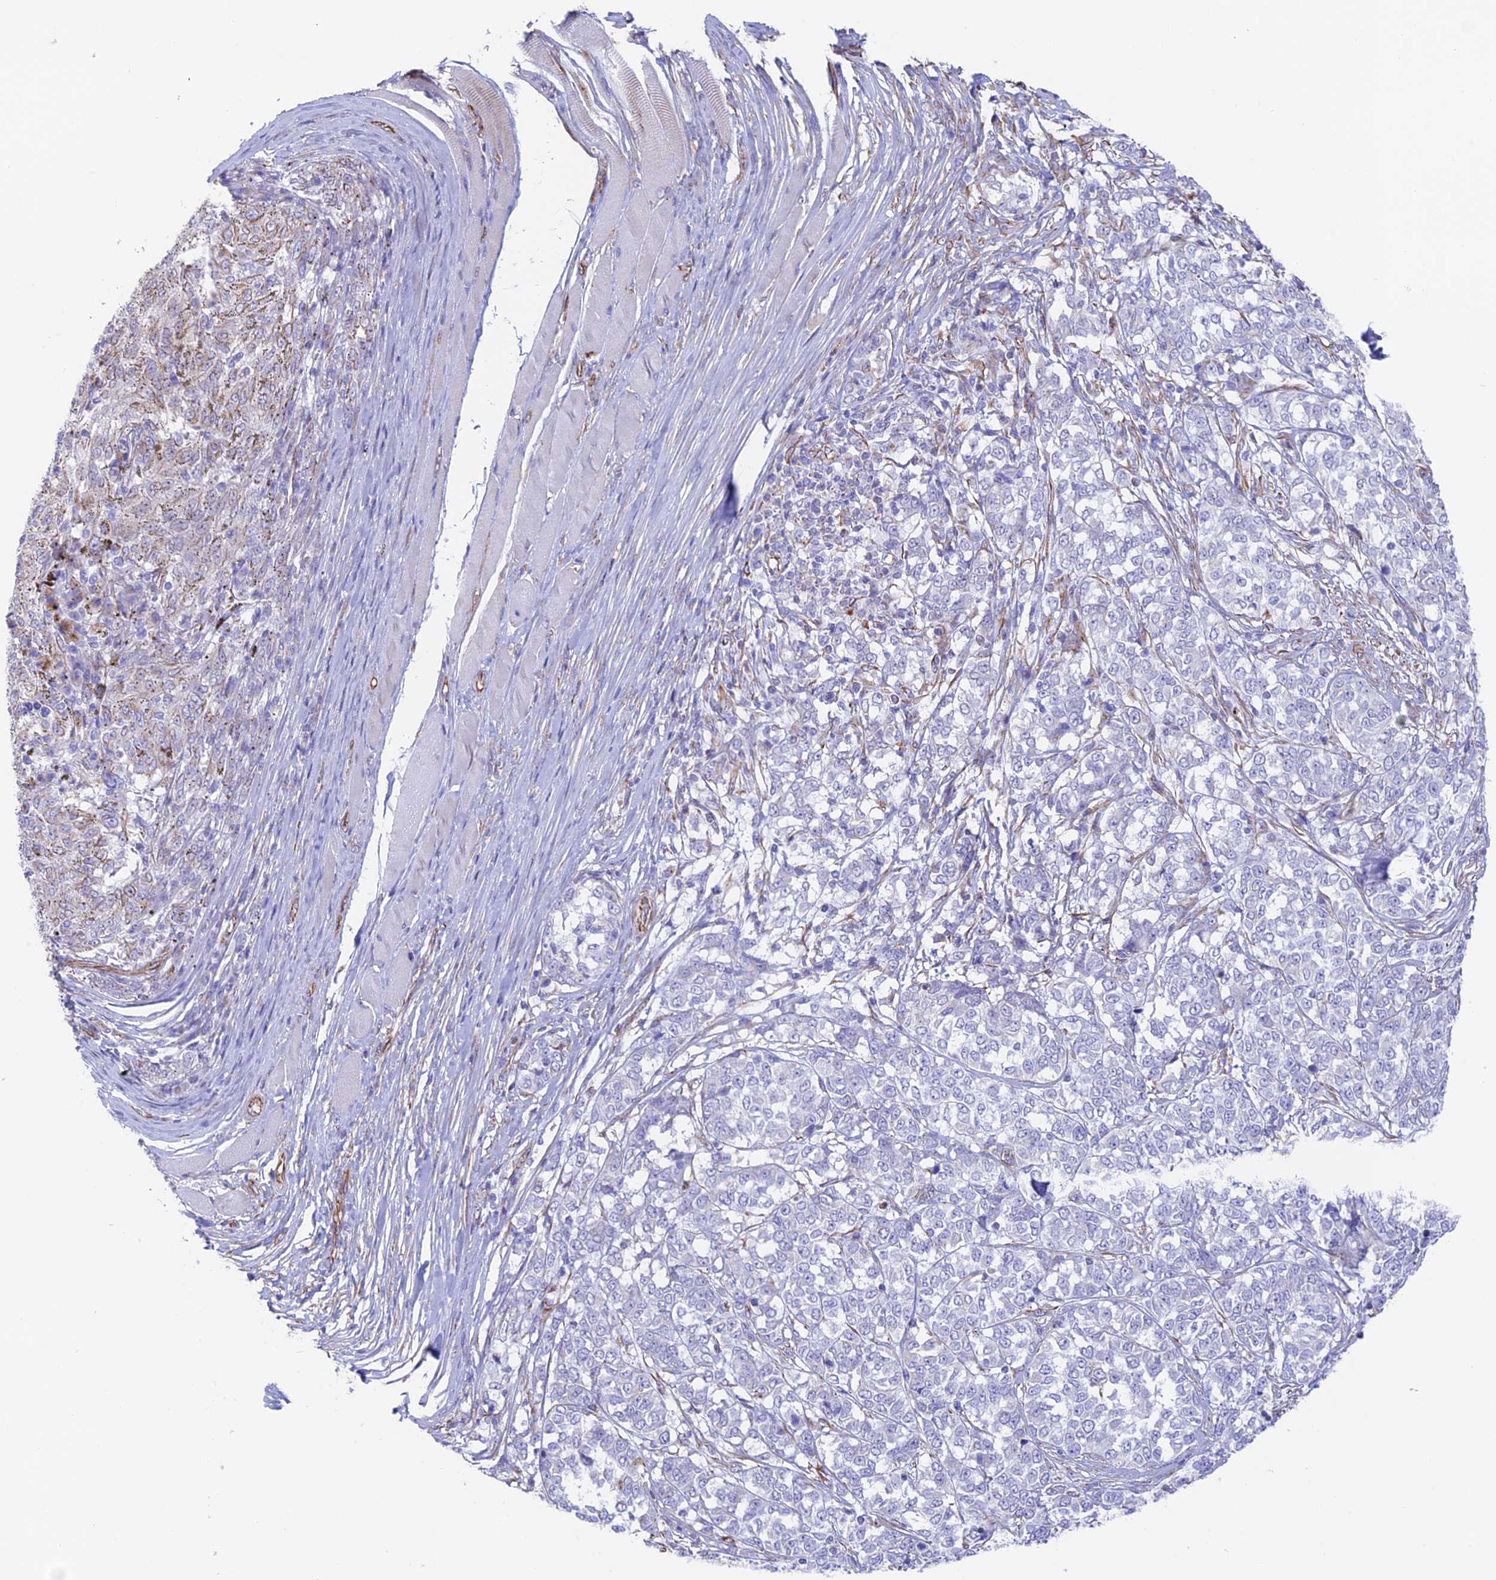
{"staining": {"intensity": "negative", "quantity": "none", "location": "none"}, "tissue": "melanoma", "cell_type": "Tumor cells", "image_type": "cancer", "snomed": [{"axis": "morphology", "description": "Malignant melanoma, NOS"}, {"axis": "topography", "description": "Skin"}], "caption": "DAB immunohistochemical staining of human malignant melanoma shows no significant expression in tumor cells.", "gene": "ZNF652", "patient": {"sex": "female", "age": 72}}